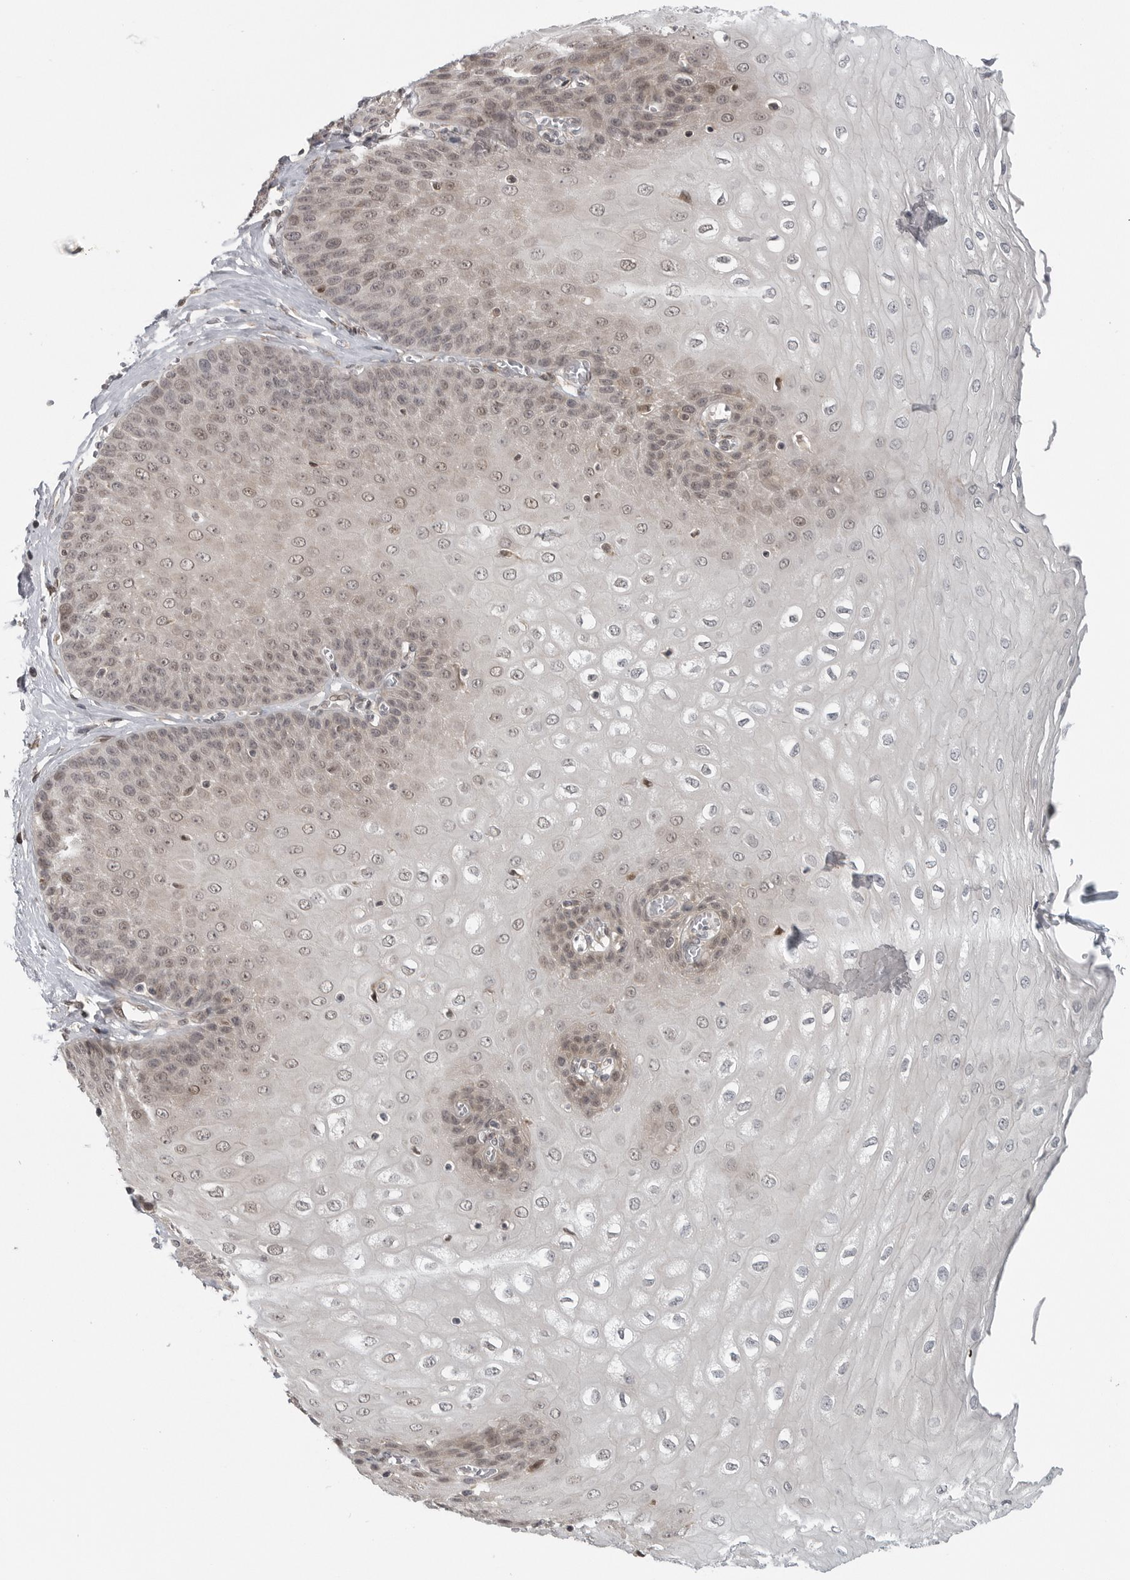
{"staining": {"intensity": "weak", "quantity": "25%-75%", "location": "cytoplasmic/membranous,nuclear"}, "tissue": "esophagus", "cell_type": "Squamous epithelial cells", "image_type": "normal", "snomed": [{"axis": "morphology", "description": "Normal tissue, NOS"}, {"axis": "topography", "description": "Esophagus"}], "caption": "Immunohistochemistry of unremarkable esophagus exhibits low levels of weak cytoplasmic/membranous,nuclear positivity in about 25%-75% of squamous epithelial cells.", "gene": "CEP295NL", "patient": {"sex": "male", "age": 60}}